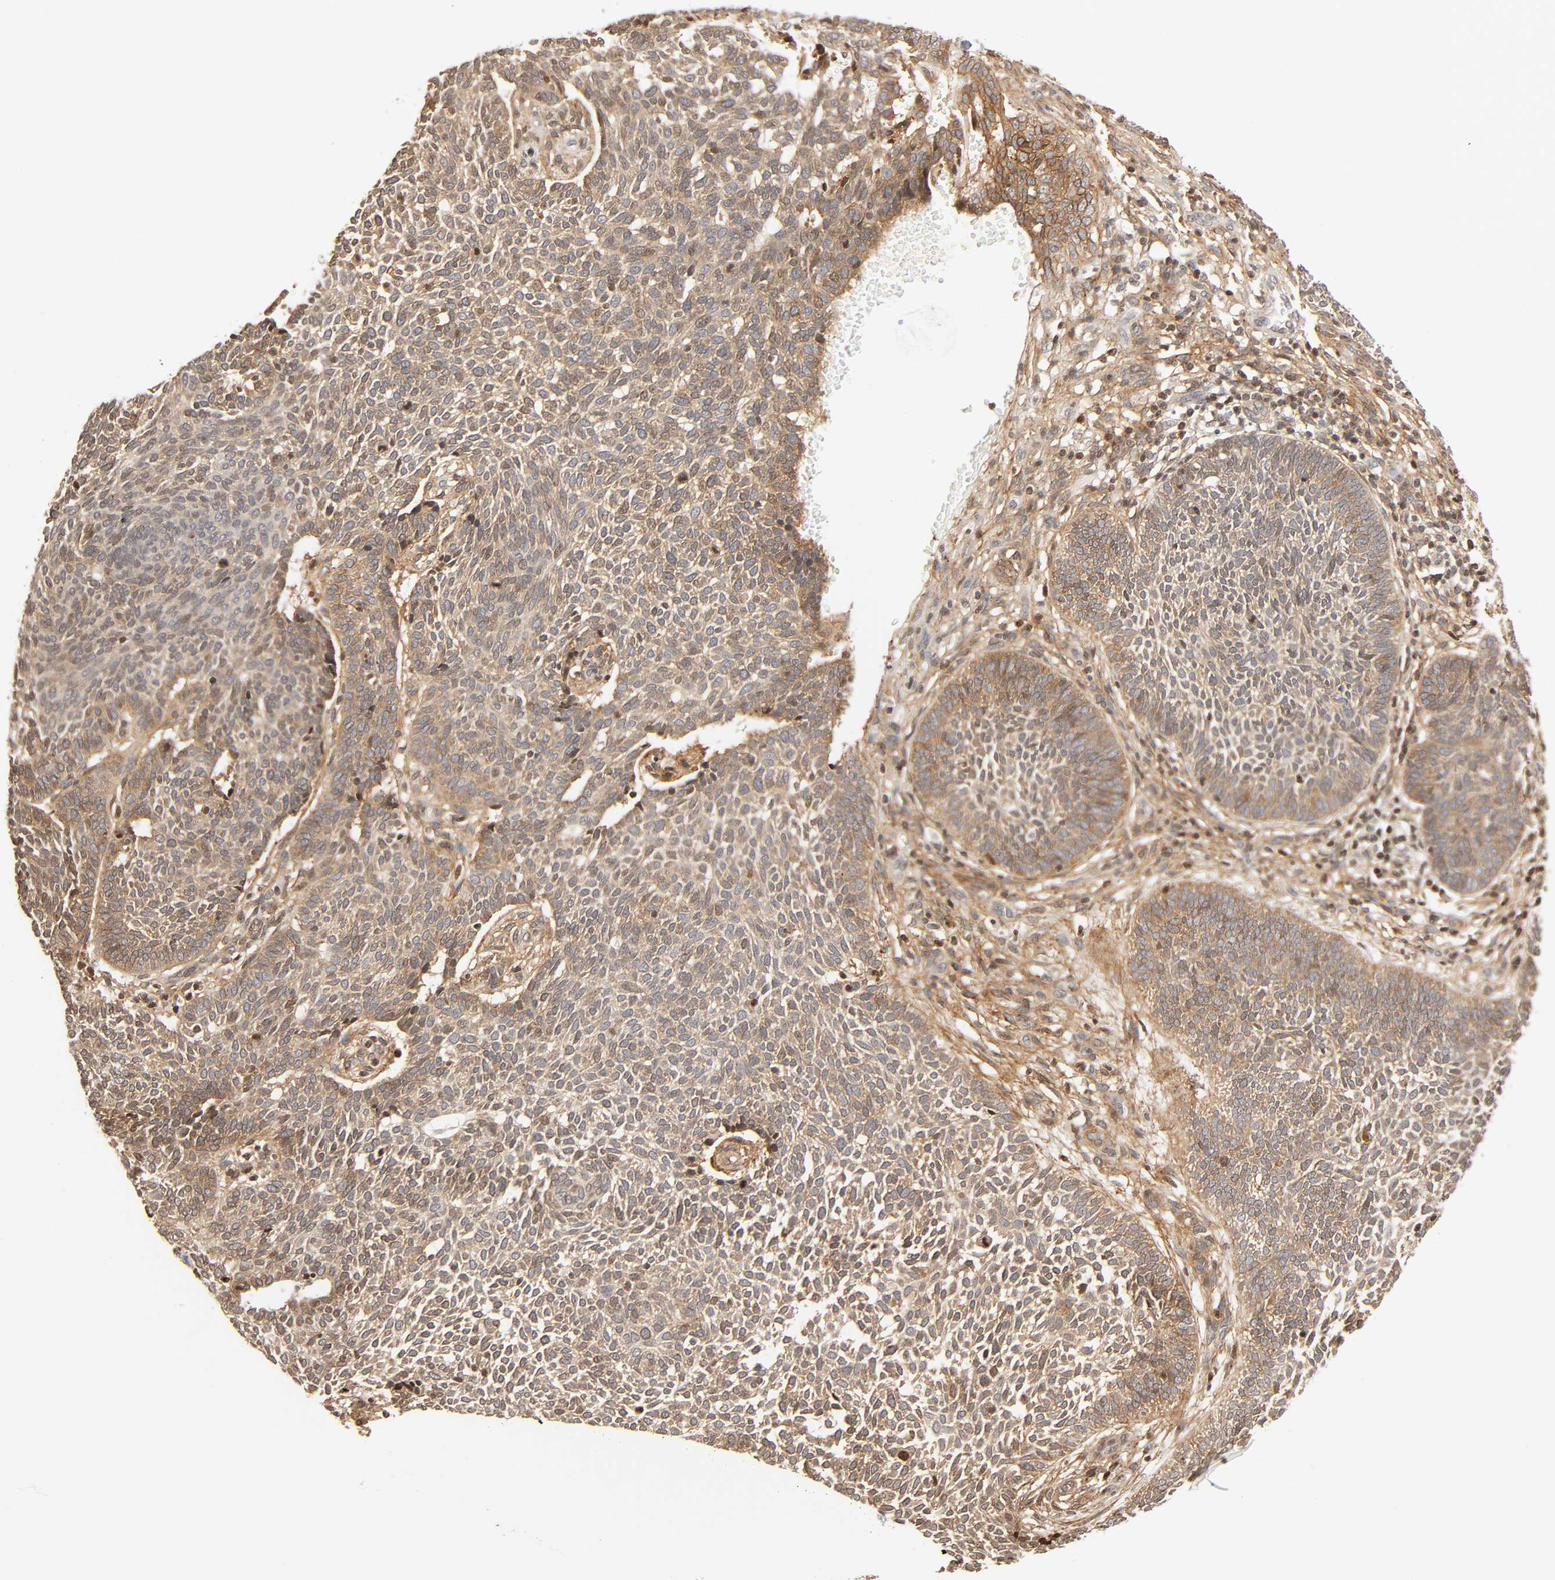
{"staining": {"intensity": "weak", "quantity": ">75%", "location": "cytoplasmic/membranous"}, "tissue": "skin cancer", "cell_type": "Tumor cells", "image_type": "cancer", "snomed": [{"axis": "morphology", "description": "Normal tissue, NOS"}, {"axis": "morphology", "description": "Basal cell carcinoma"}, {"axis": "topography", "description": "Skin"}], "caption": "This image displays IHC staining of skin cancer, with low weak cytoplasmic/membranous staining in approximately >75% of tumor cells.", "gene": "ITGAV", "patient": {"sex": "male", "age": 87}}